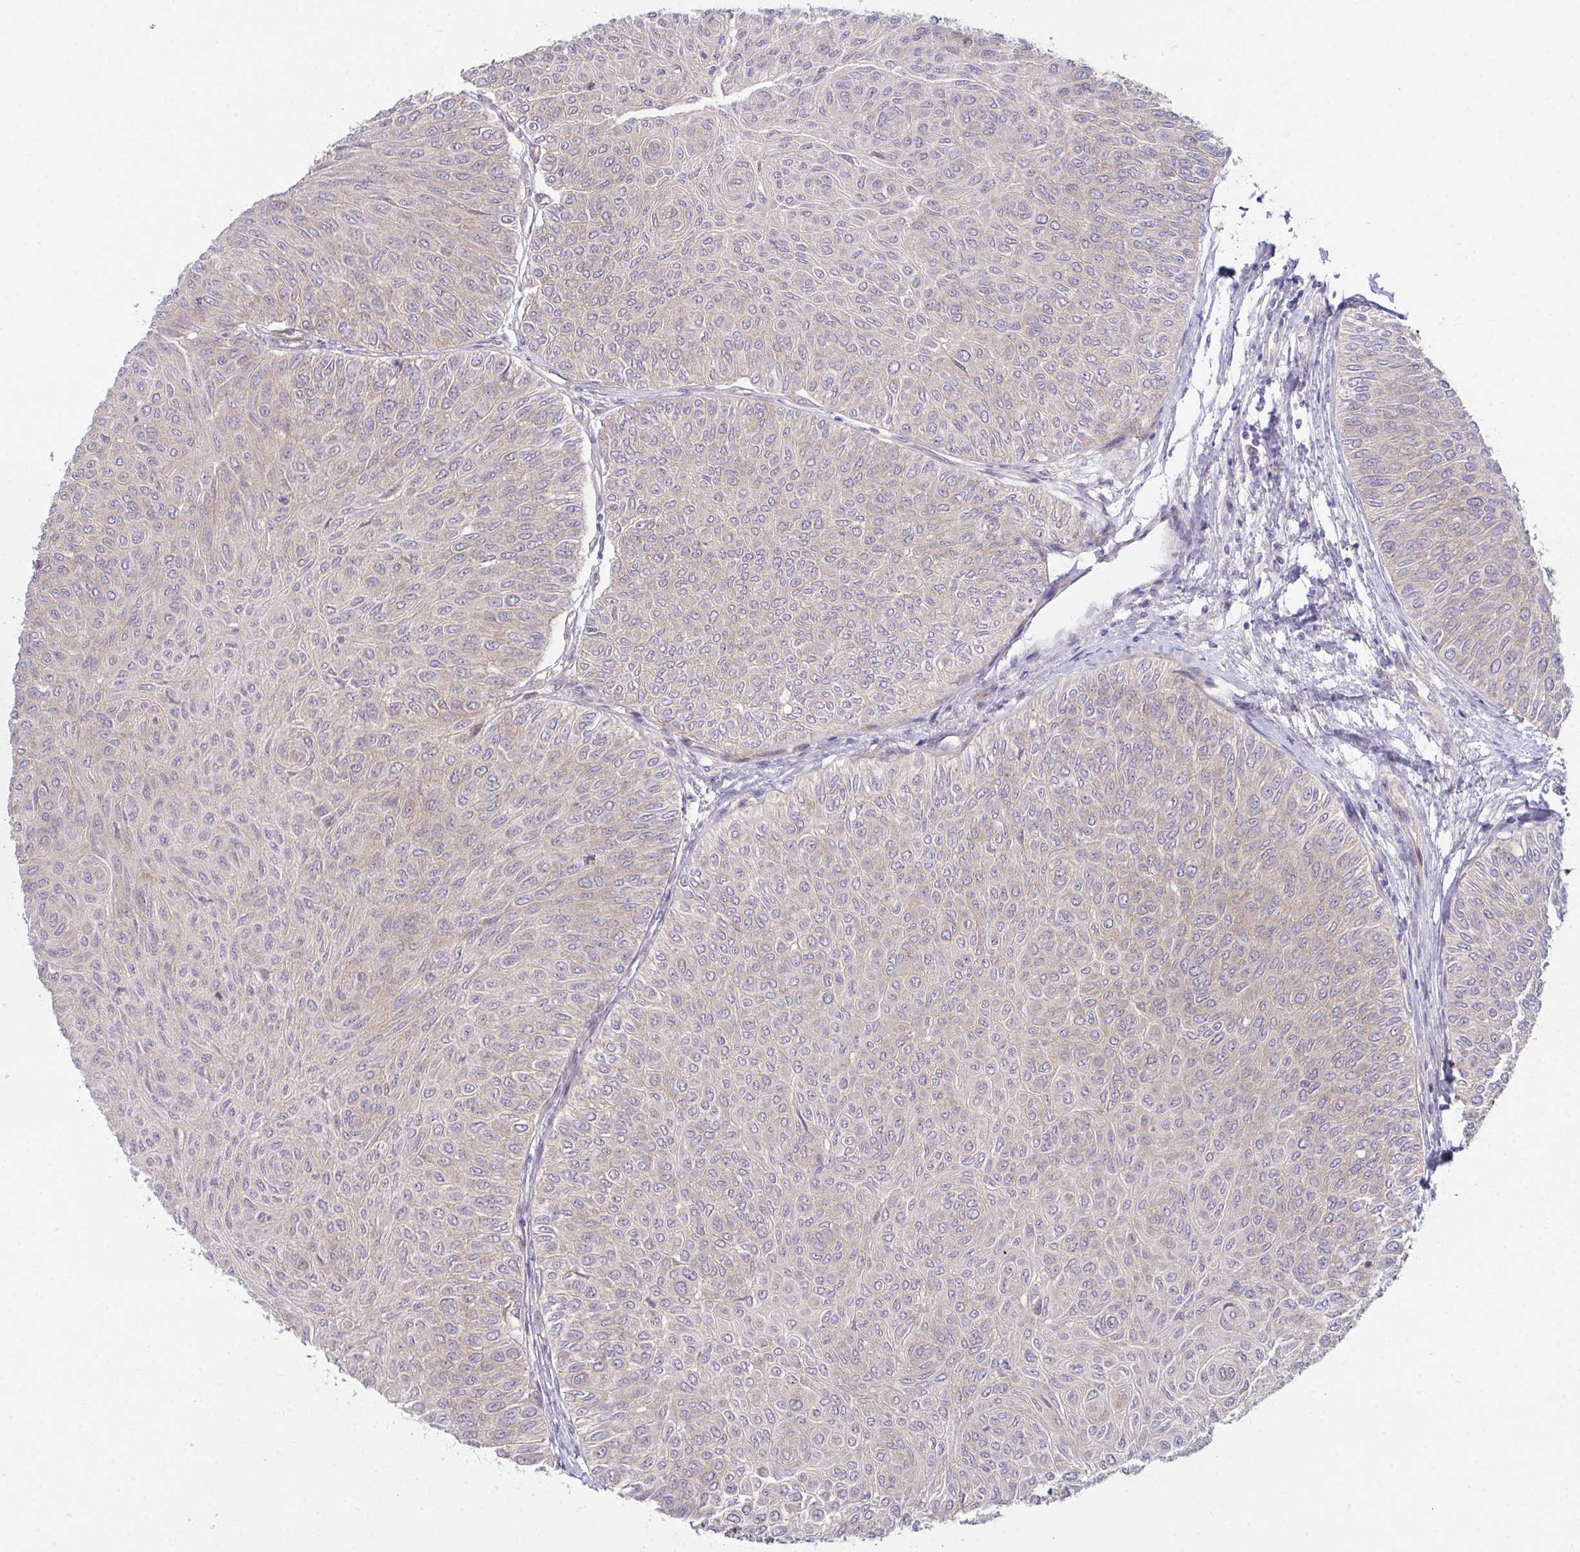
{"staining": {"intensity": "weak", "quantity": "25%-75%", "location": "cytoplasmic/membranous"}, "tissue": "urothelial cancer", "cell_type": "Tumor cells", "image_type": "cancer", "snomed": [{"axis": "morphology", "description": "Urothelial carcinoma, Low grade"}, {"axis": "topography", "description": "Urinary bladder"}], "caption": "Immunohistochemical staining of human urothelial cancer demonstrates low levels of weak cytoplasmic/membranous staining in approximately 25%-75% of tumor cells.", "gene": "CASP9", "patient": {"sex": "male", "age": 78}}